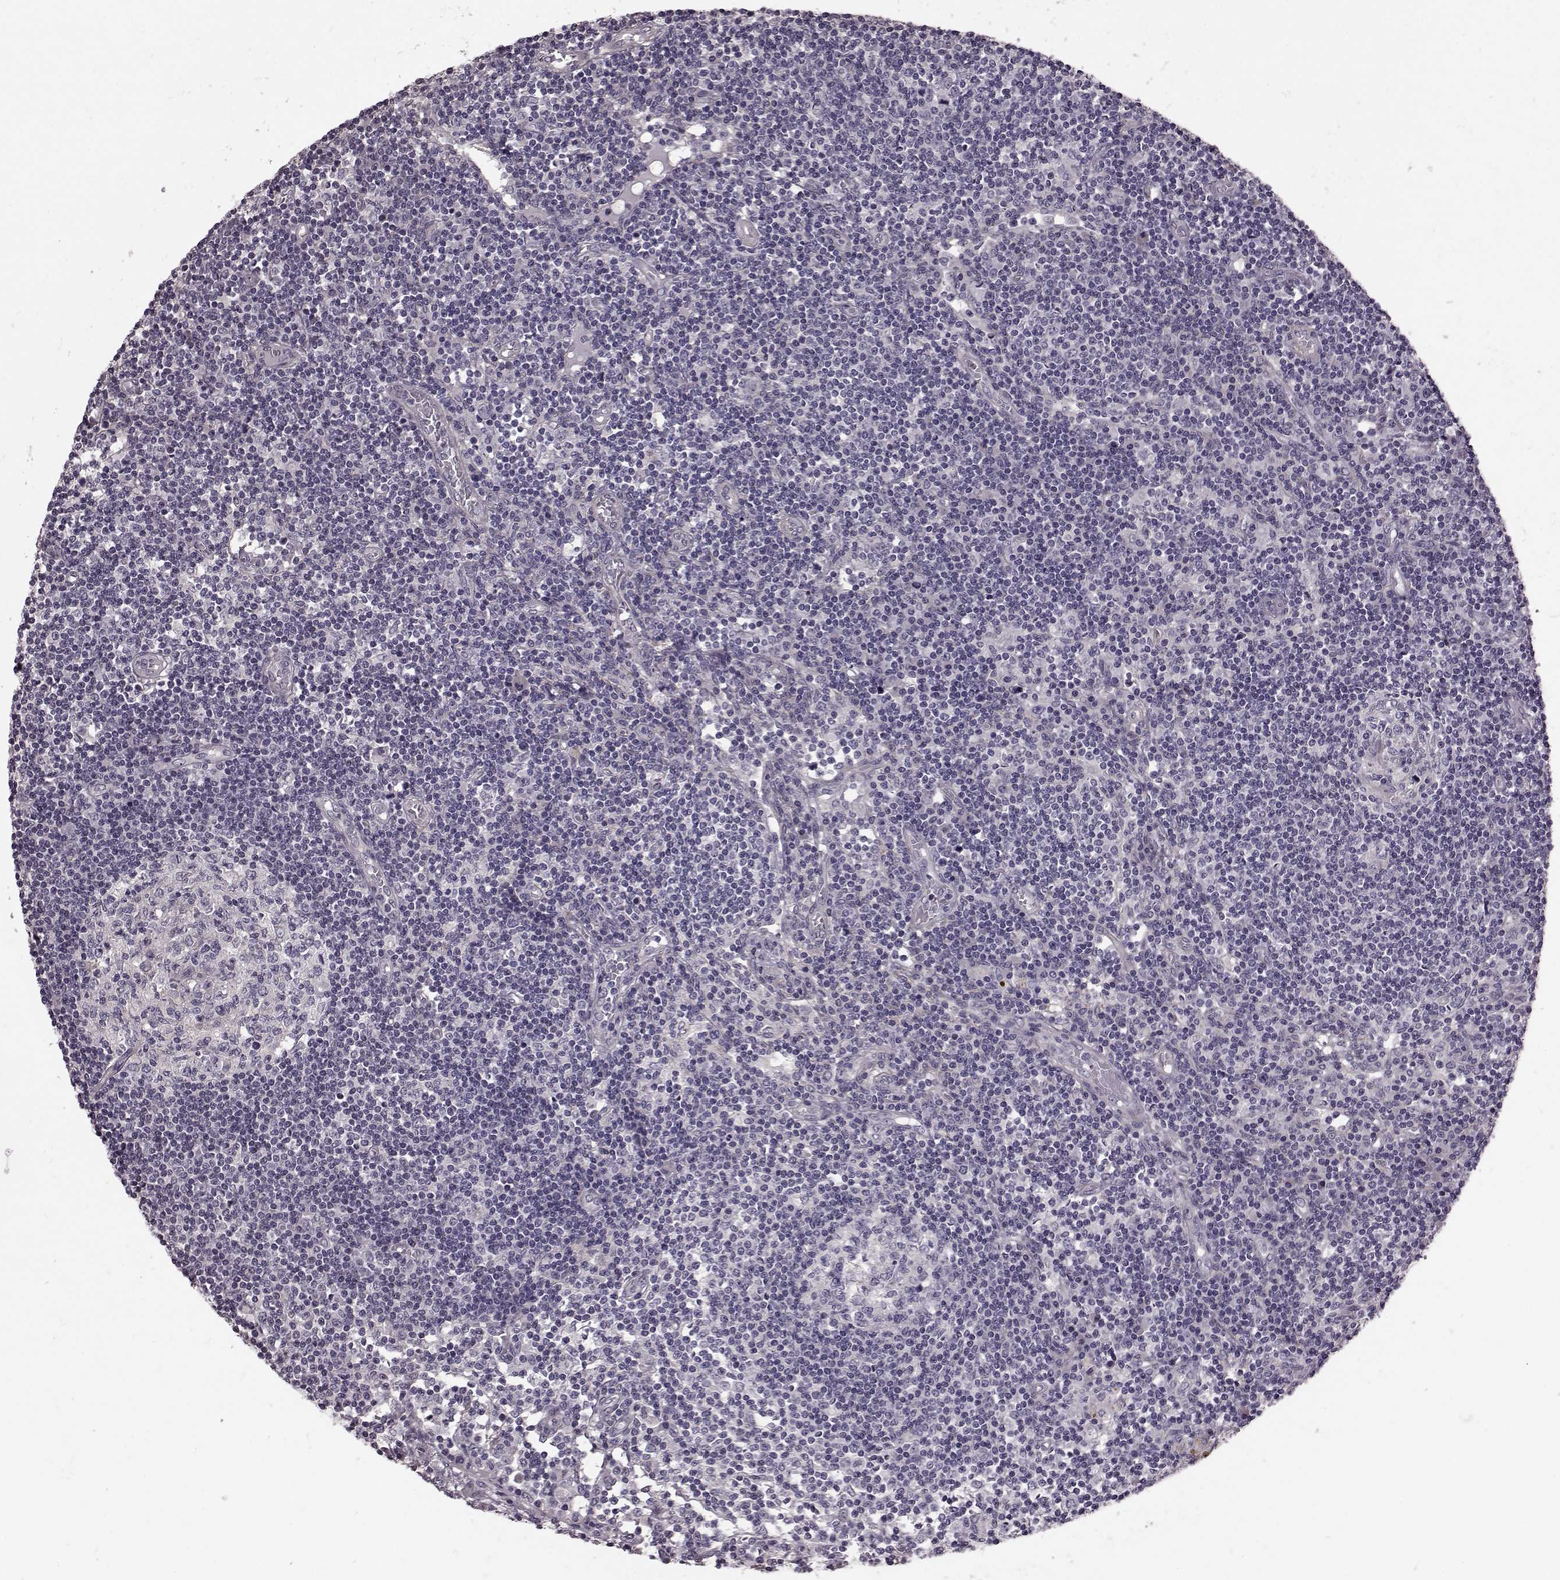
{"staining": {"intensity": "negative", "quantity": "none", "location": "none"}, "tissue": "lymph node", "cell_type": "Germinal center cells", "image_type": "normal", "snomed": [{"axis": "morphology", "description": "Normal tissue, NOS"}, {"axis": "topography", "description": "Lymph node"}], "caption": "A high-resolution histopathology image shows IHC staining of unremarkable lymph node, which exhibits no significant positivity in germinal center cells.", "gene": "GRK1", "patient": {"sex": "female", "age": 72}}